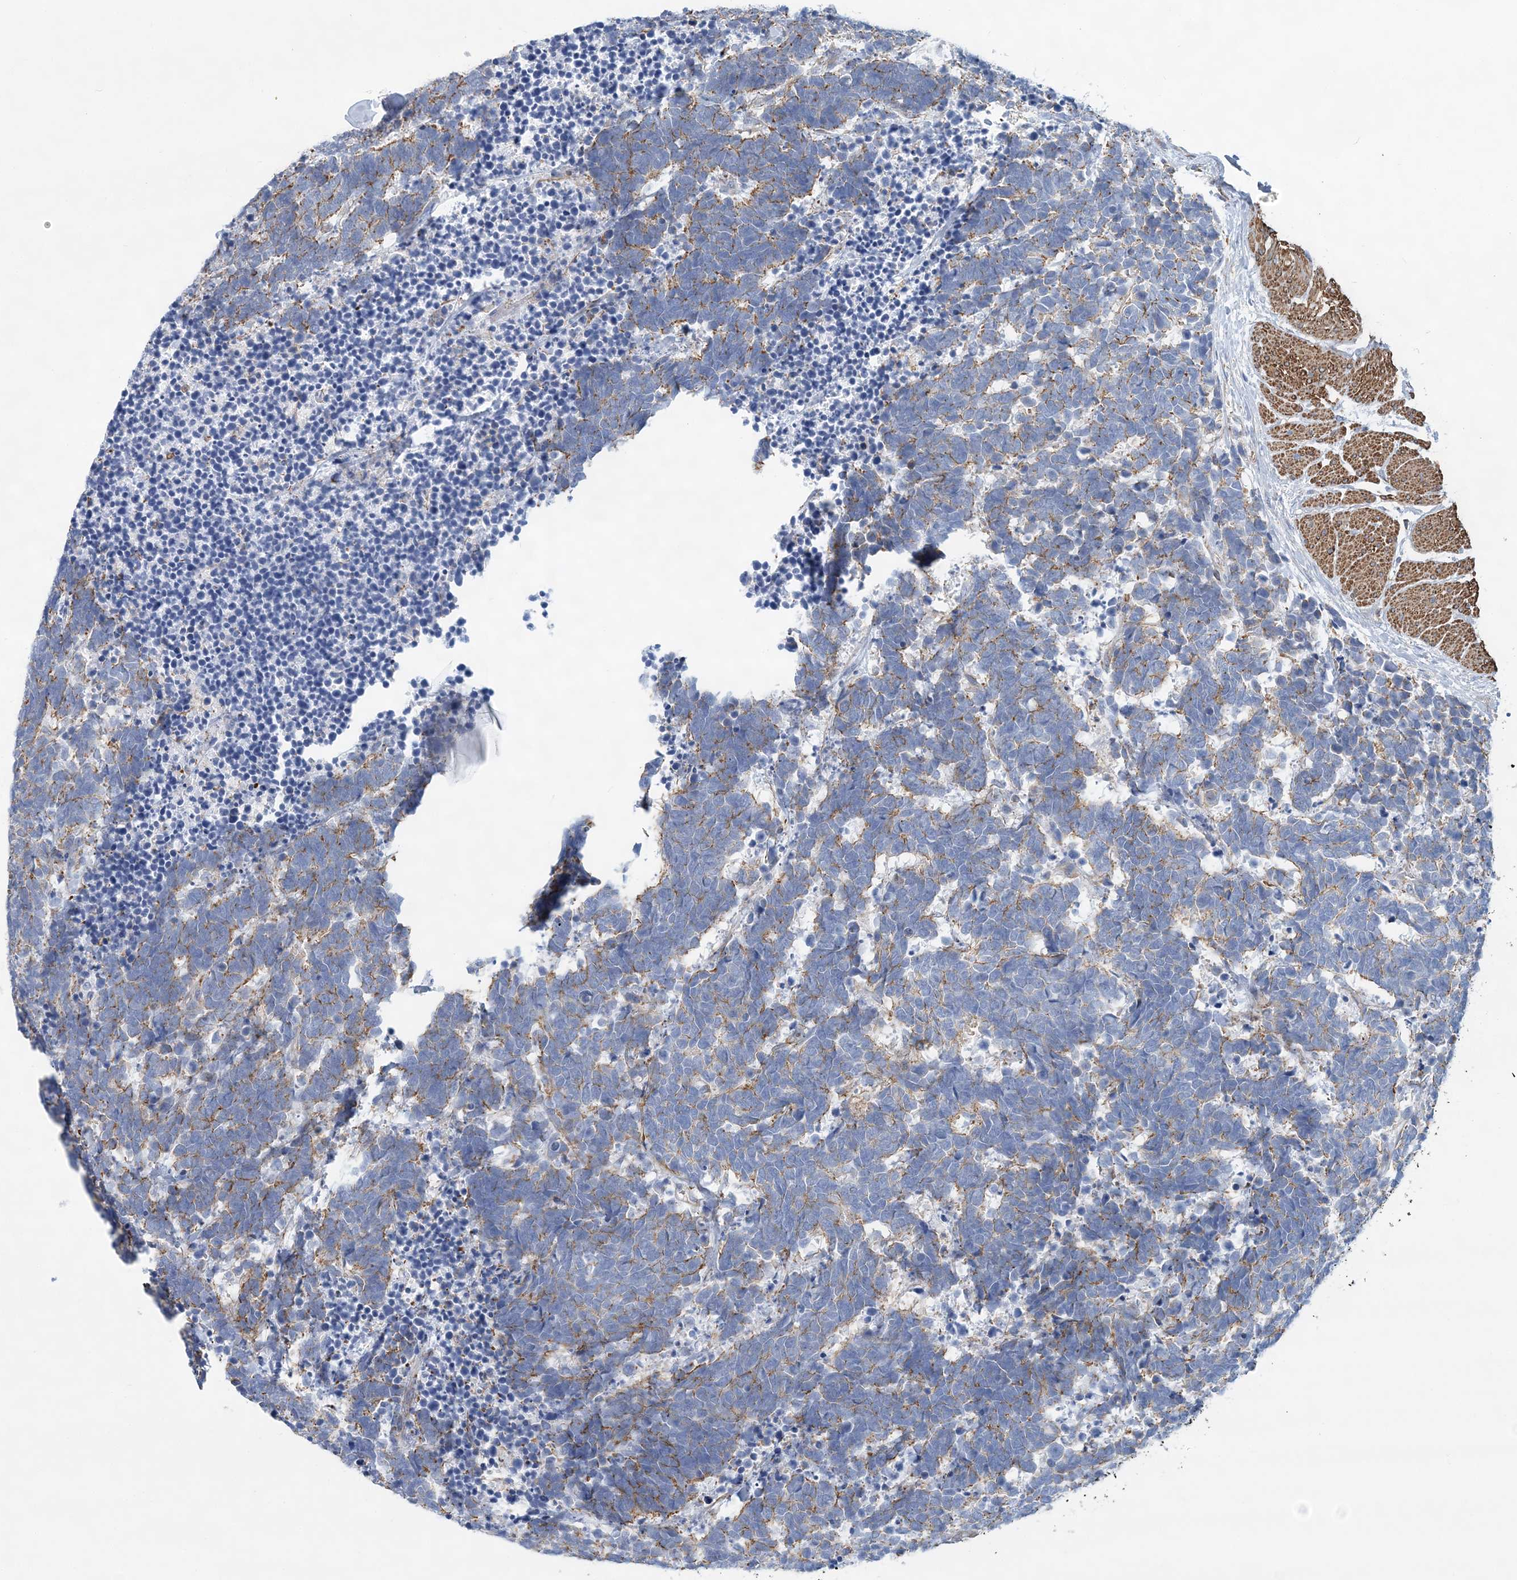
{"staining": {"intensity": "moderate", "quantity": "25%-75%", "location": "cytoplasmic/membranous"}, "tissue": "carcinoid", "cell_type": "Tumor cells", "image_type": "cancer", "snomed": [{"axis": "morphology", "description": "Carcinoma, NOS"}, {"axis": "morphology", "description": "Carcinoid, malignant, NOS"}, {"axis": "topography", "description": "Urinary bladder"}], "caption": "Malignant carcinoid tissue shows moderate cytoplasmic/membranous positivity in approximately 25%-75% of tumor cells, visualized by immunohistochemistry. Ihc stains the protein in brown and the nuclei are stained blue.", "gene": "C11orf21", "patient": {"sex": "male", "age": 57}}